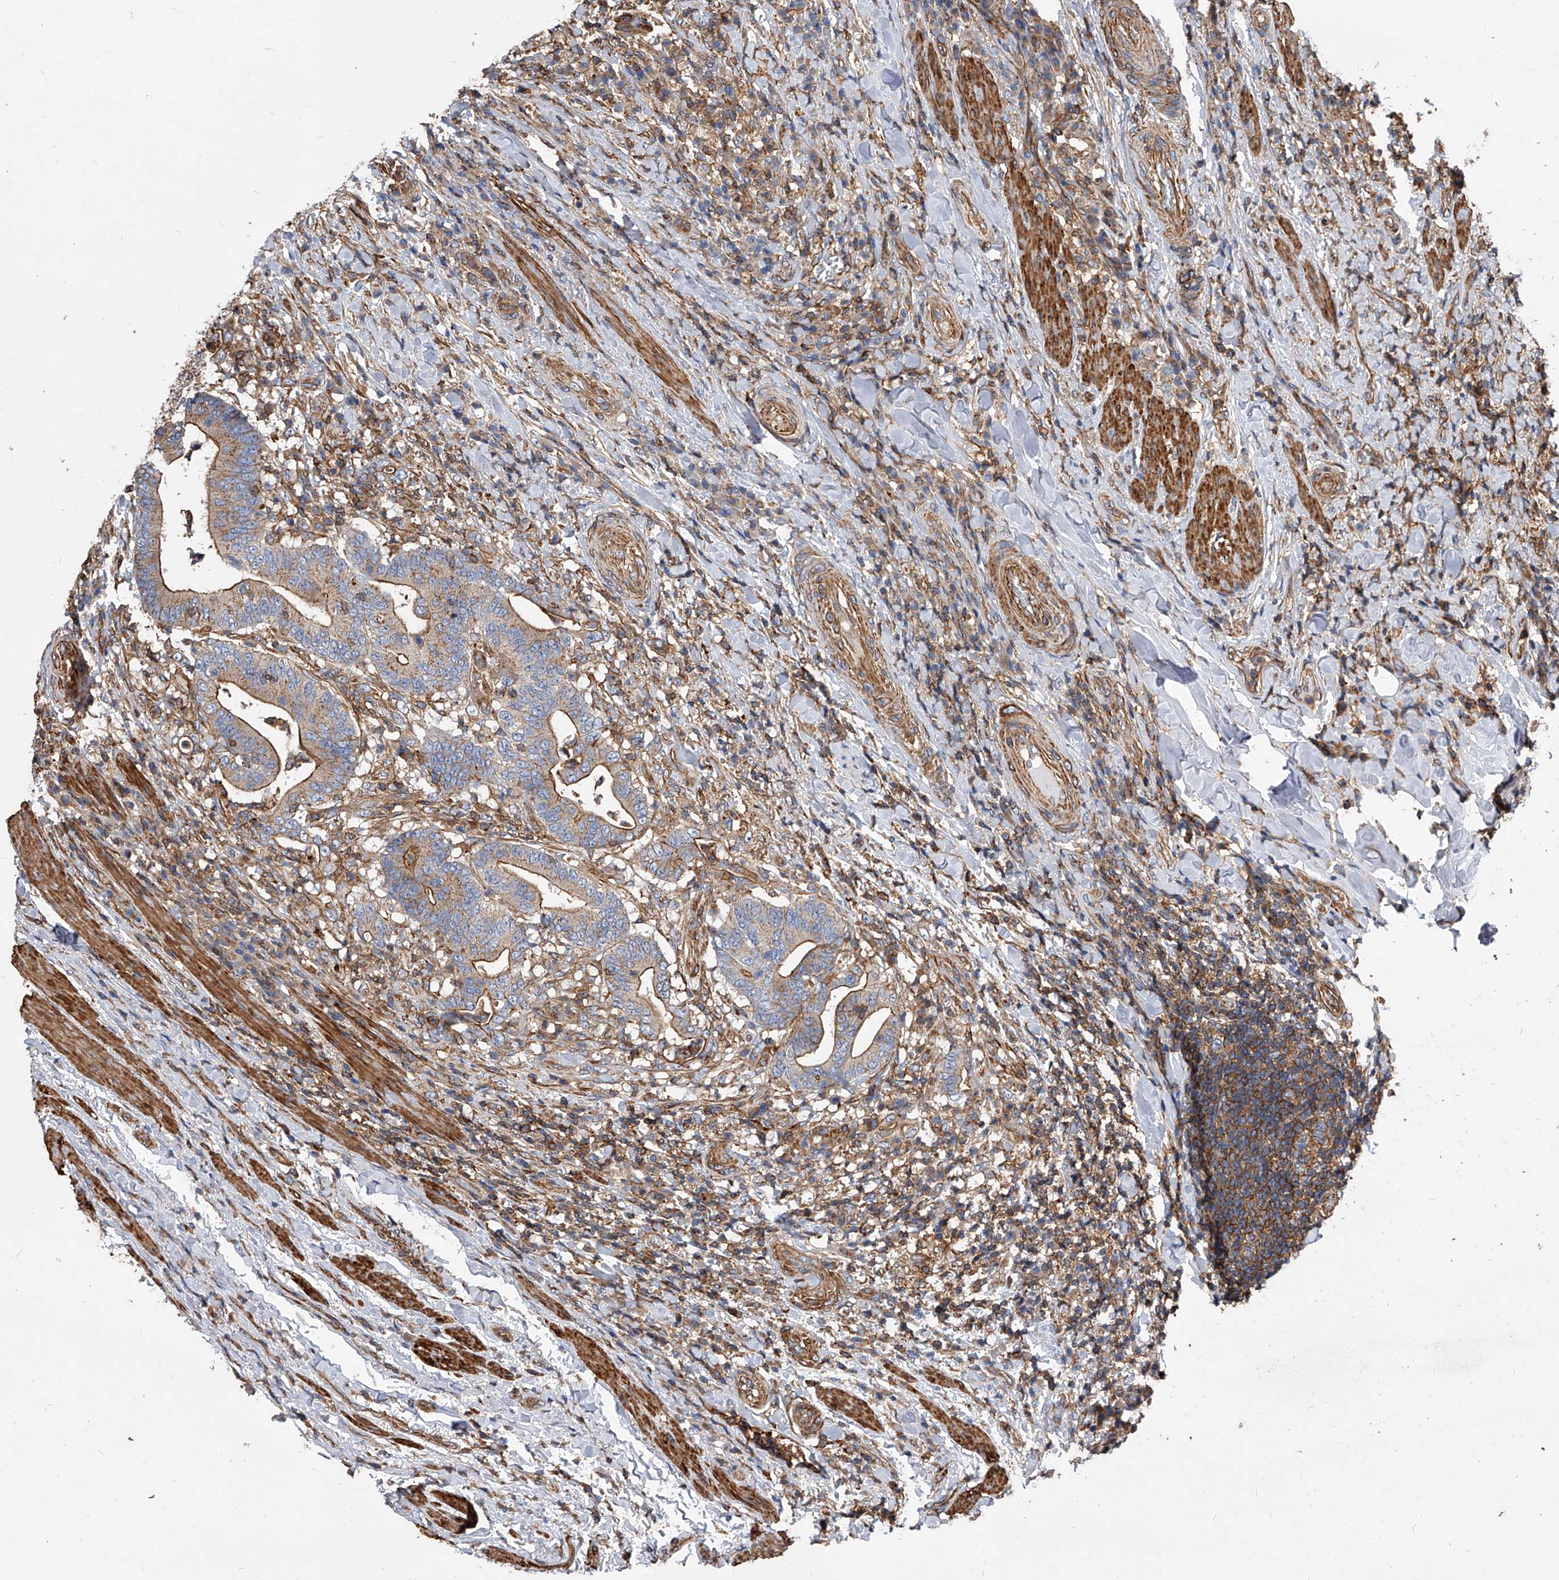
{"staining": {"intensity": "moderate", "quantity": ">75%", "location": "cytoplasmic/membranous"}, "tissue": "colorectal cancer", "cell_type": "Tumor cells", "image_type": "cancer", "snomed": [{"axis": "morphology", "description": "Adenocarcinoma, NOS"}, {"axis": "topography", "description": "Colon"}], "caption": "Protein analysis of colorectal adenocarcinoma tissue demonstrates moderate cytoplasmic/membranous staining in approximately >75% of tumor cells. Nuclei are stained in blue.", "gene": "PISD", "patient": {"sex": "female", "age": 66}}